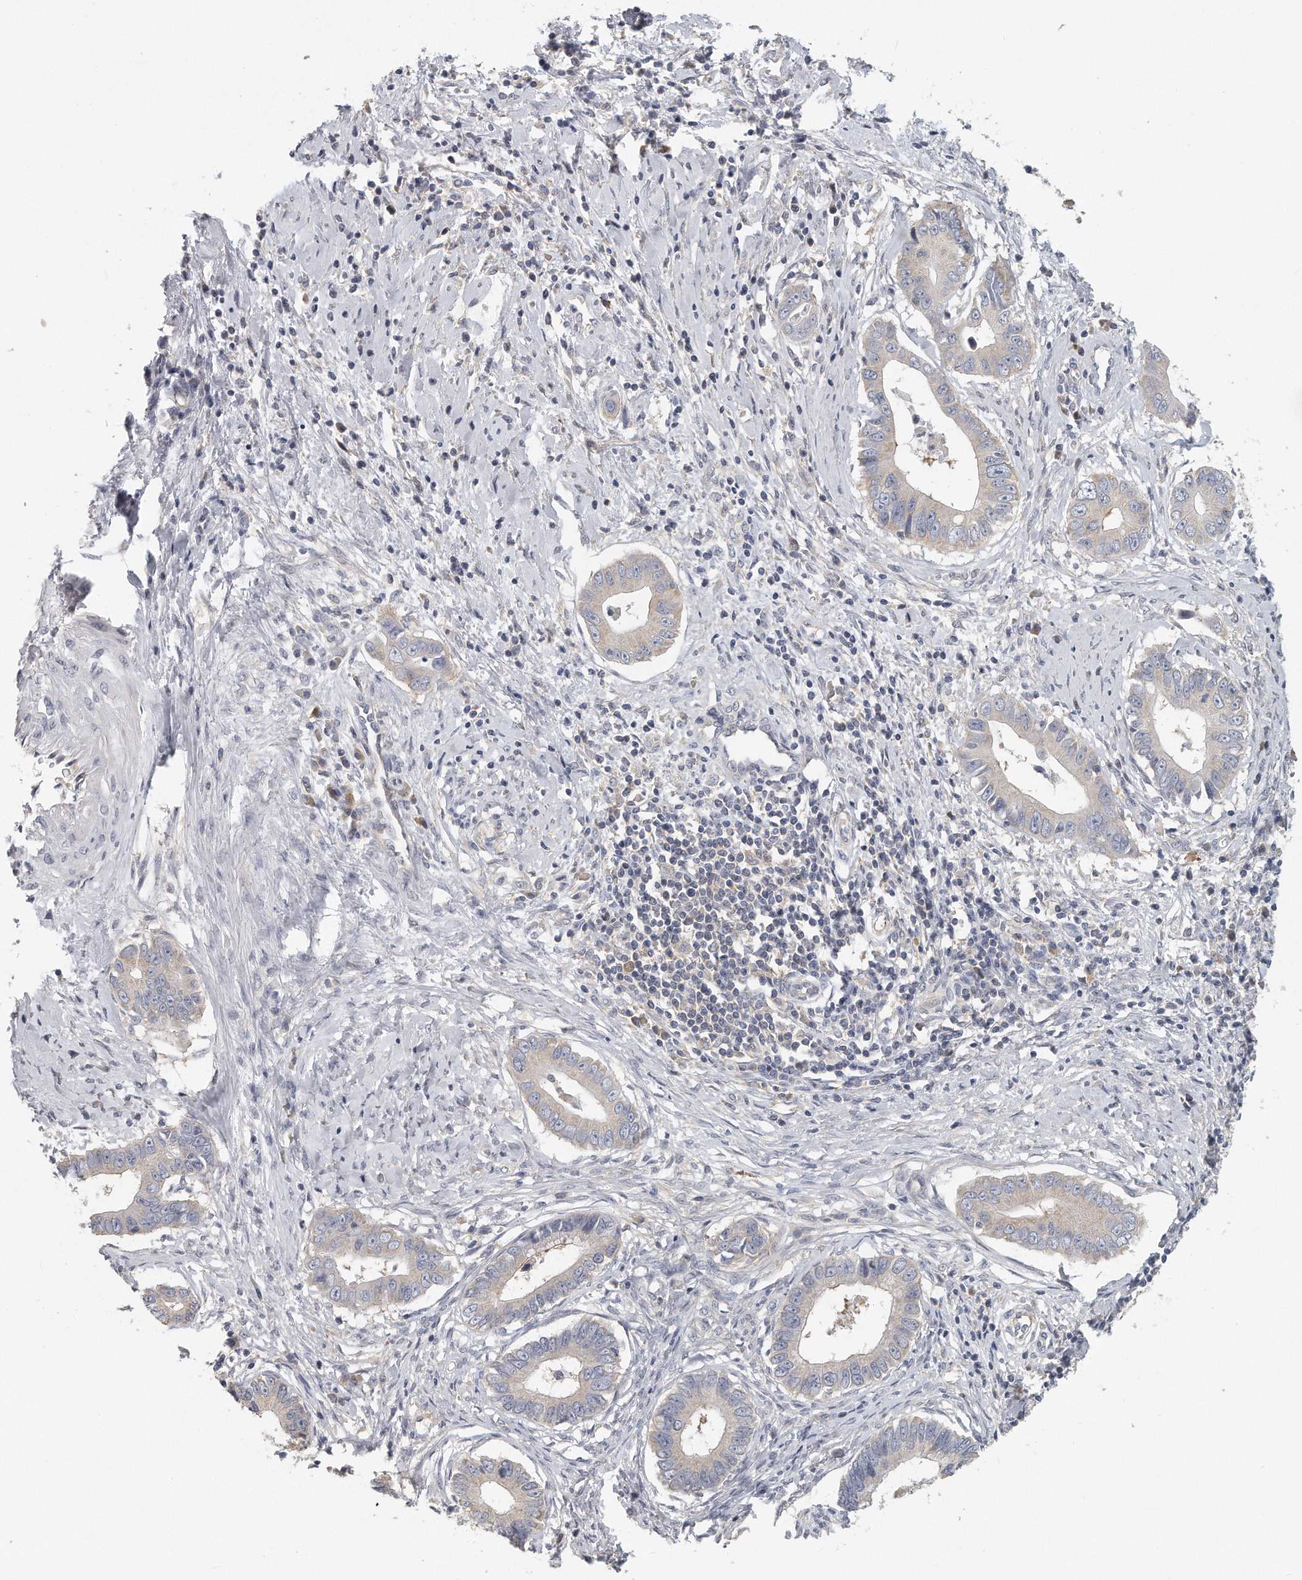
{"staining": {"intensity": "negative", "quantity": "none", "location": "none"}, "tissue": "cervical cancer", "cell_type": "Tumor cells", "image_type": "cancer", "snomed": [{"axis": "morphology", "description": "Adenocarcinoma, NOS"}, {"axis": "topography", "description": "Cervix"}], "caption": "Immunohistochemistry image of neoplastic tissue: cervical cancer stained with DAB (3,3'-diaminobenzidine) shows no significant protein positivity in tumor cells.", "gene": "EIF3I", "patient": {"sex": "female", "age": 44}}